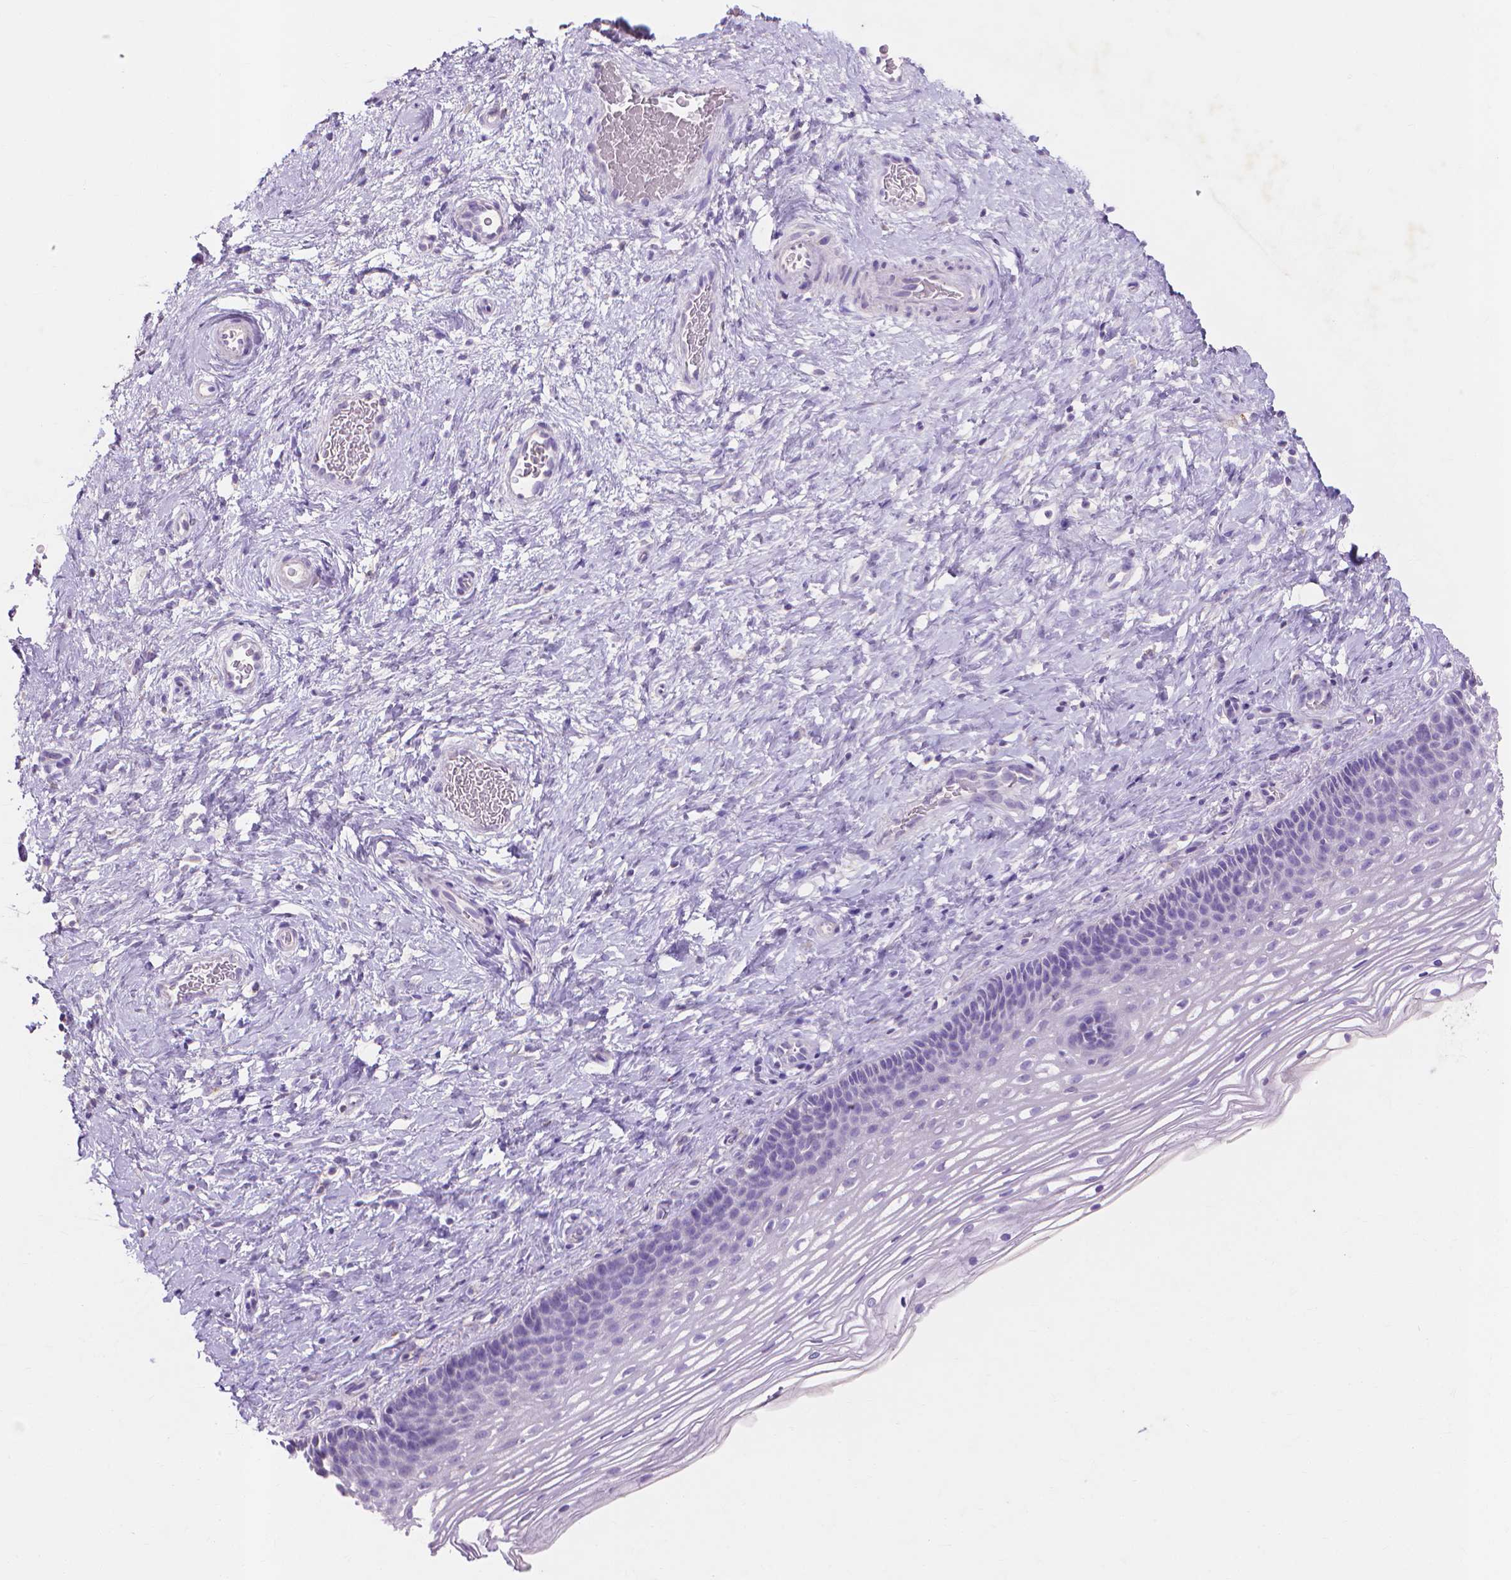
{"staining": {"intensity": "negative", "quantity": "none", "location": "none"}, "tissue": "cervix", "cell_type": "Glandular cells", "image_type": "normal", "snomed": [{"axis": "morphology", "description": "Normal tissue, NOS"}, {"axis": "topography", "description": "Cervix"}], "caption": "Benign cervix was stained to show a protein in brown. There is no significant expression in glandular cells. Nuclei are stained in blue.", "gene": "MMP11", "patient": {"sex": "female", "age": 34}}